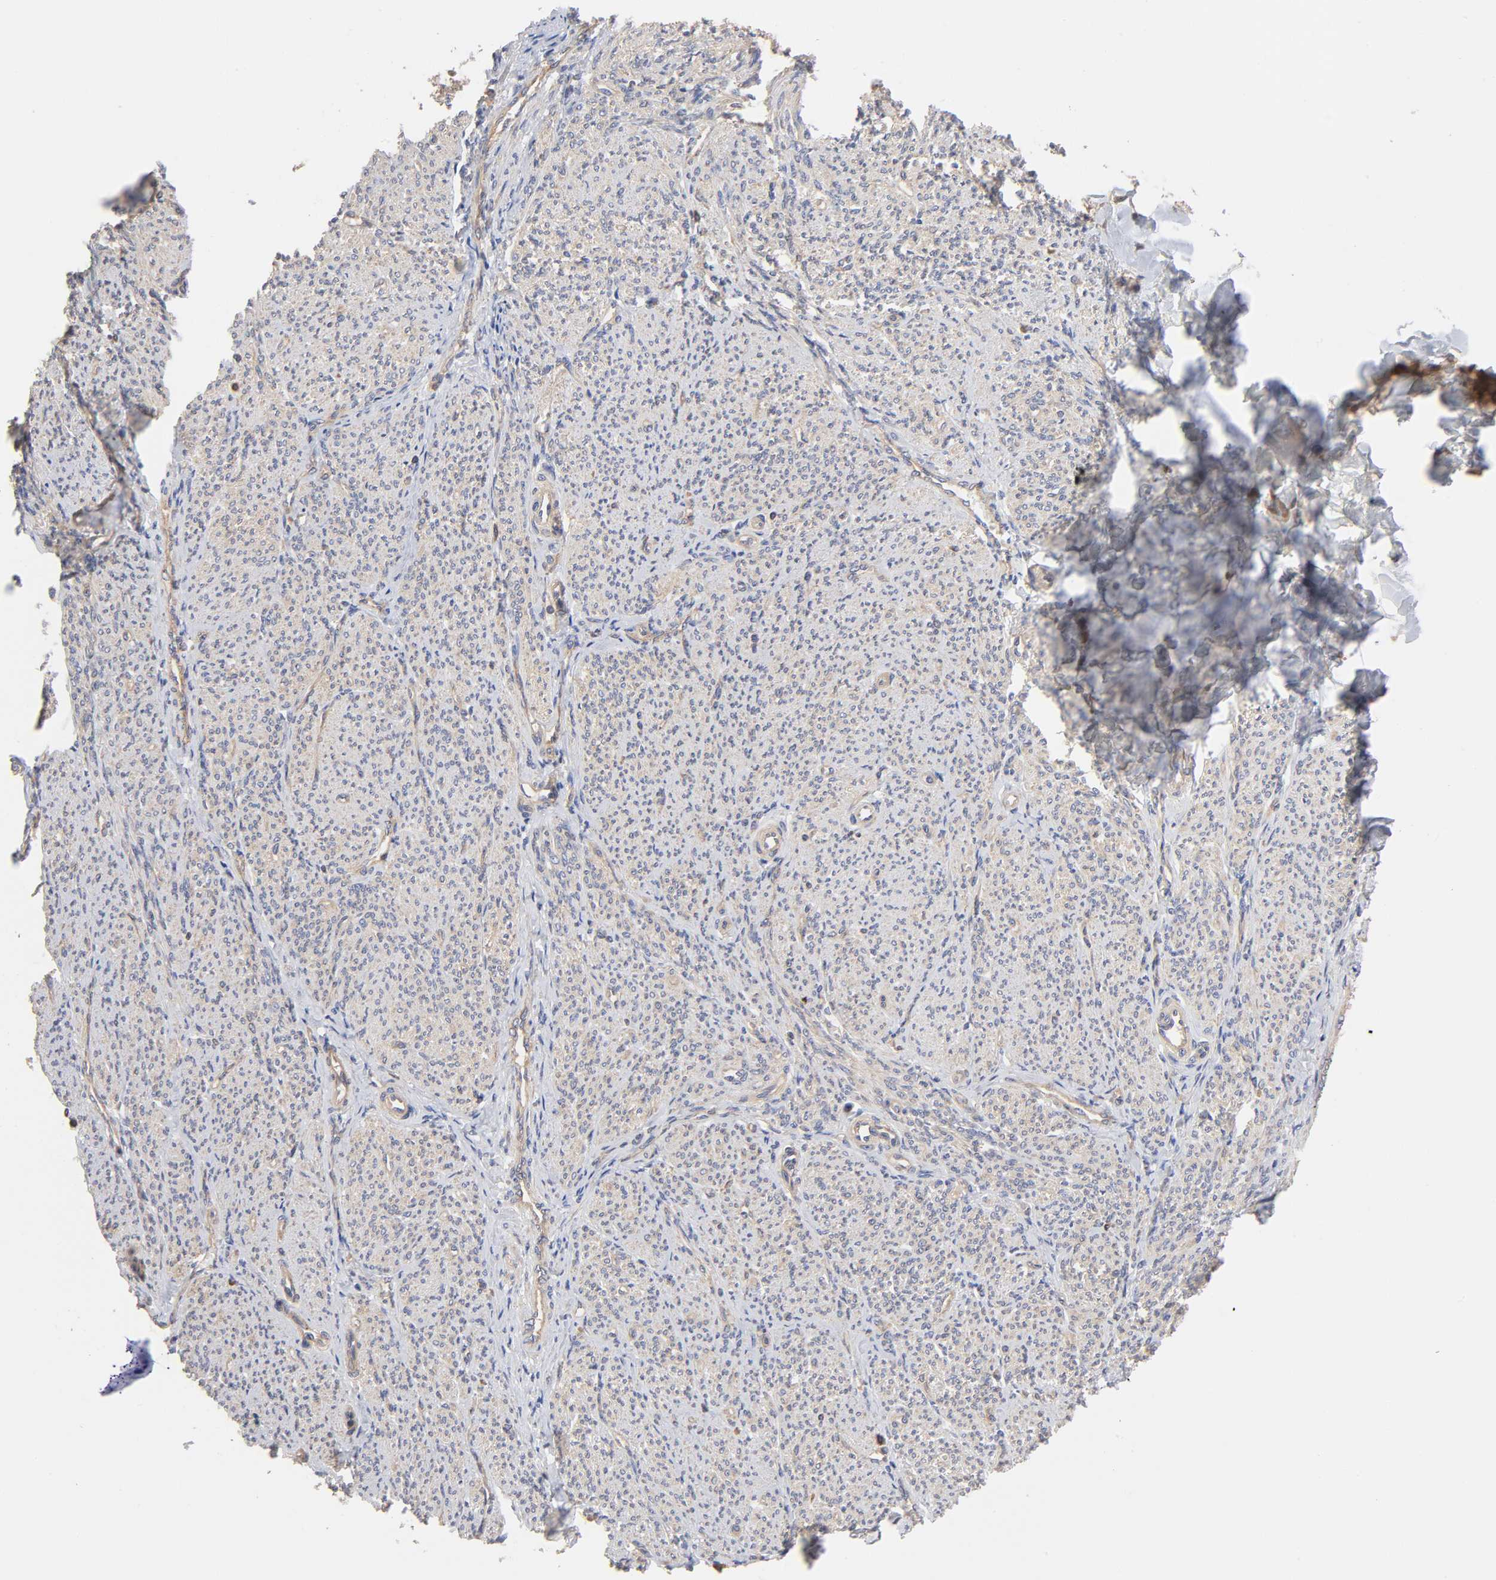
{"staining": {"intensity": "weak", "quantity": ">75%", "location": "cytoplasmic/membranous"}, "tissue": "smooth muscle", "cell_type": "Smooth muscle cells", "image_type": "normal", "snomed": [{"axis": "morphology", "description": "Normal tissue, NOS"}, {"axis": "topography", "description": "Smooth muscle"}], "caption": "A brown stain labels weak cytoplasmic/membranous staining of a protein in smooth muscle cells of unremarkable smooth muscle.", "gene": "STRN3", "patient": {"sex": "female", "age": 65}}